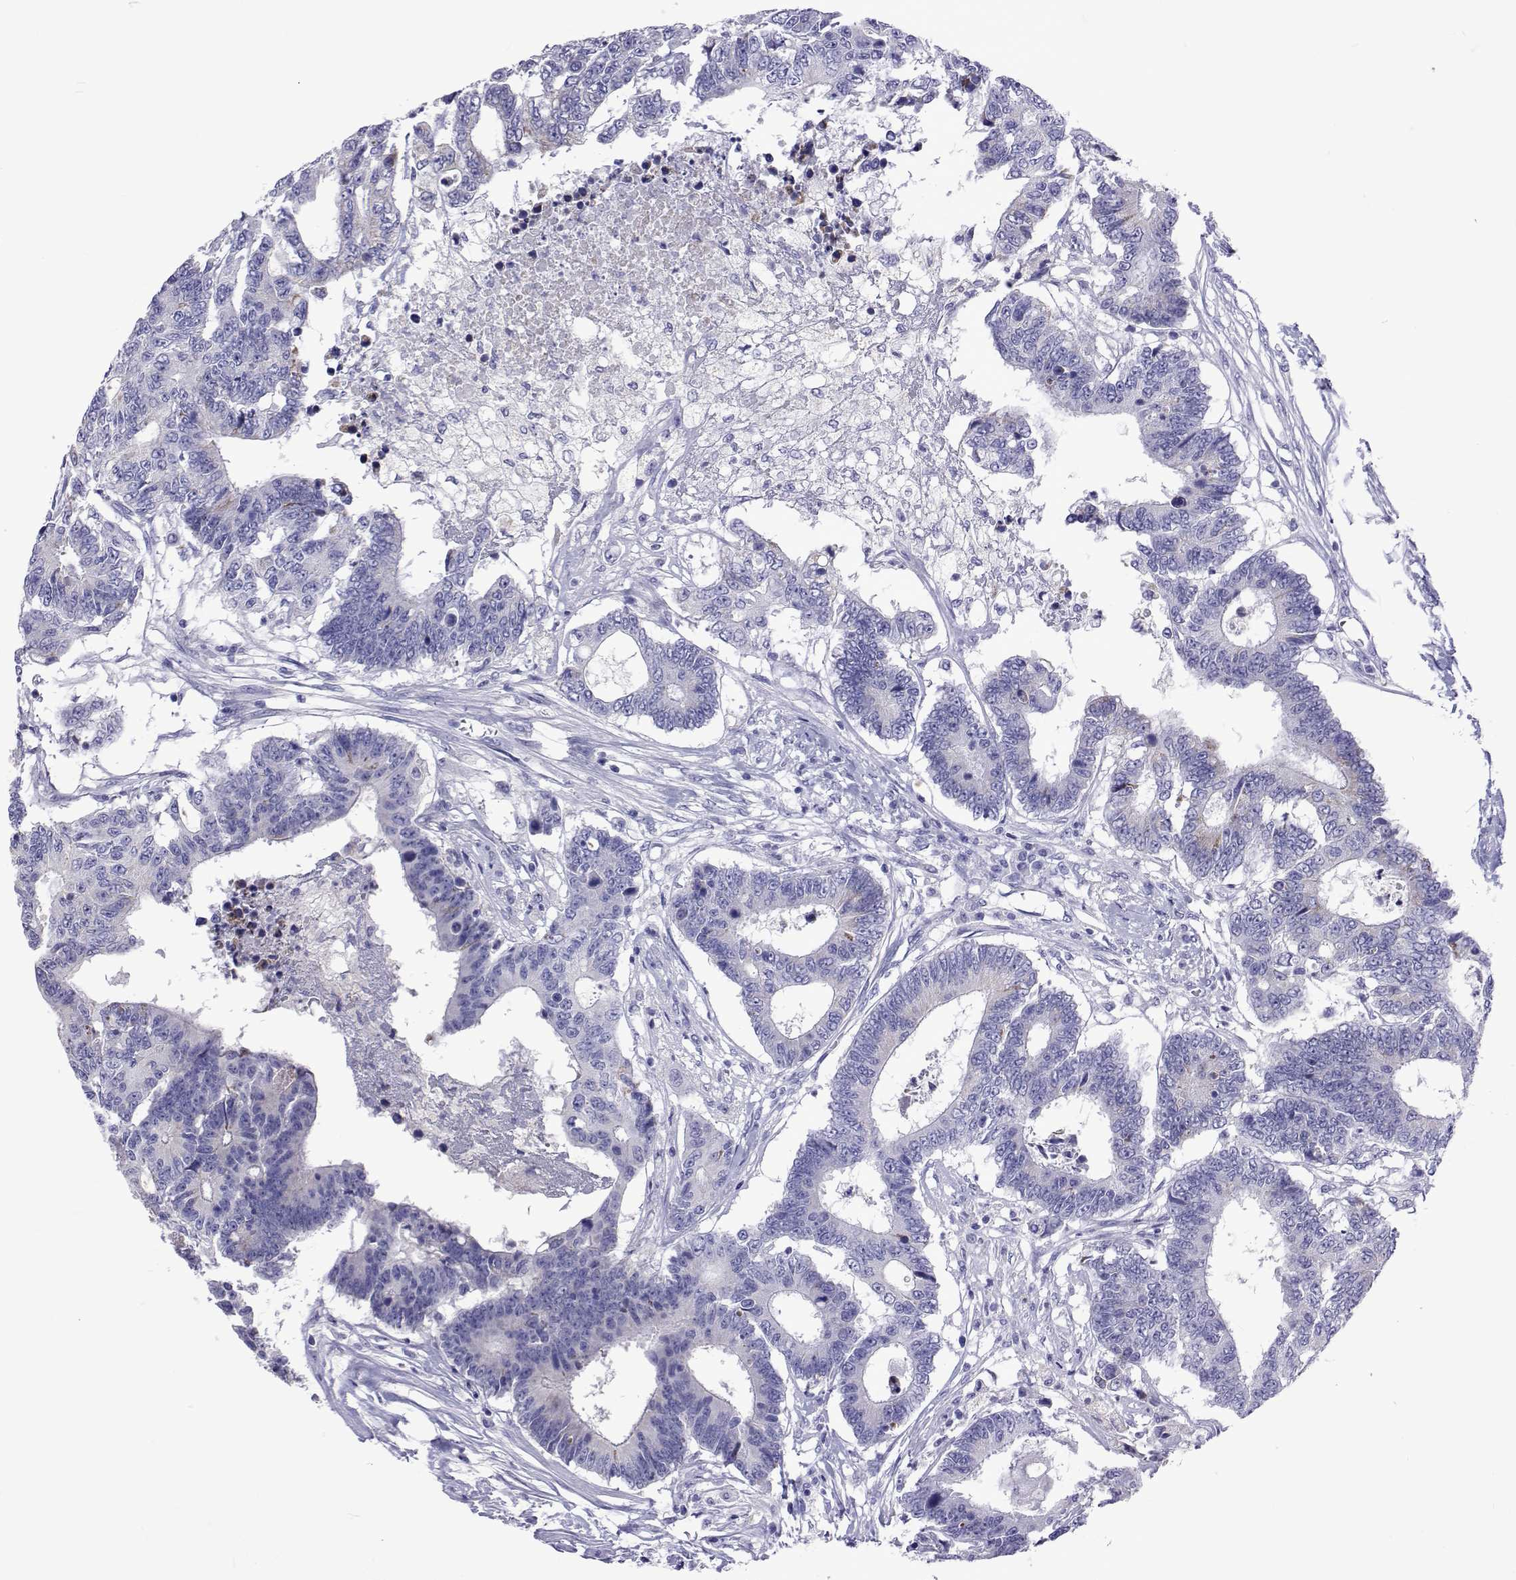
{"staining": {"intensity": "negative", "quantity": "none", "location": "none"}, "tissue": "colorectal cancer", "cell_type": "Tumor cells", "image_type": "cancer", "snomed": [{"axis": "morphology", "description": "Adenocarcinoma, NOS"}, {"axis": "topography", "description": "Colon"}], "caption": "Adenocarcinoma (colorectal) was stained to show a protein in brown. There is no significant staining in tumor cells.", "gene": "UMODL1", "patient": {"sex": "female", "age": 48}}